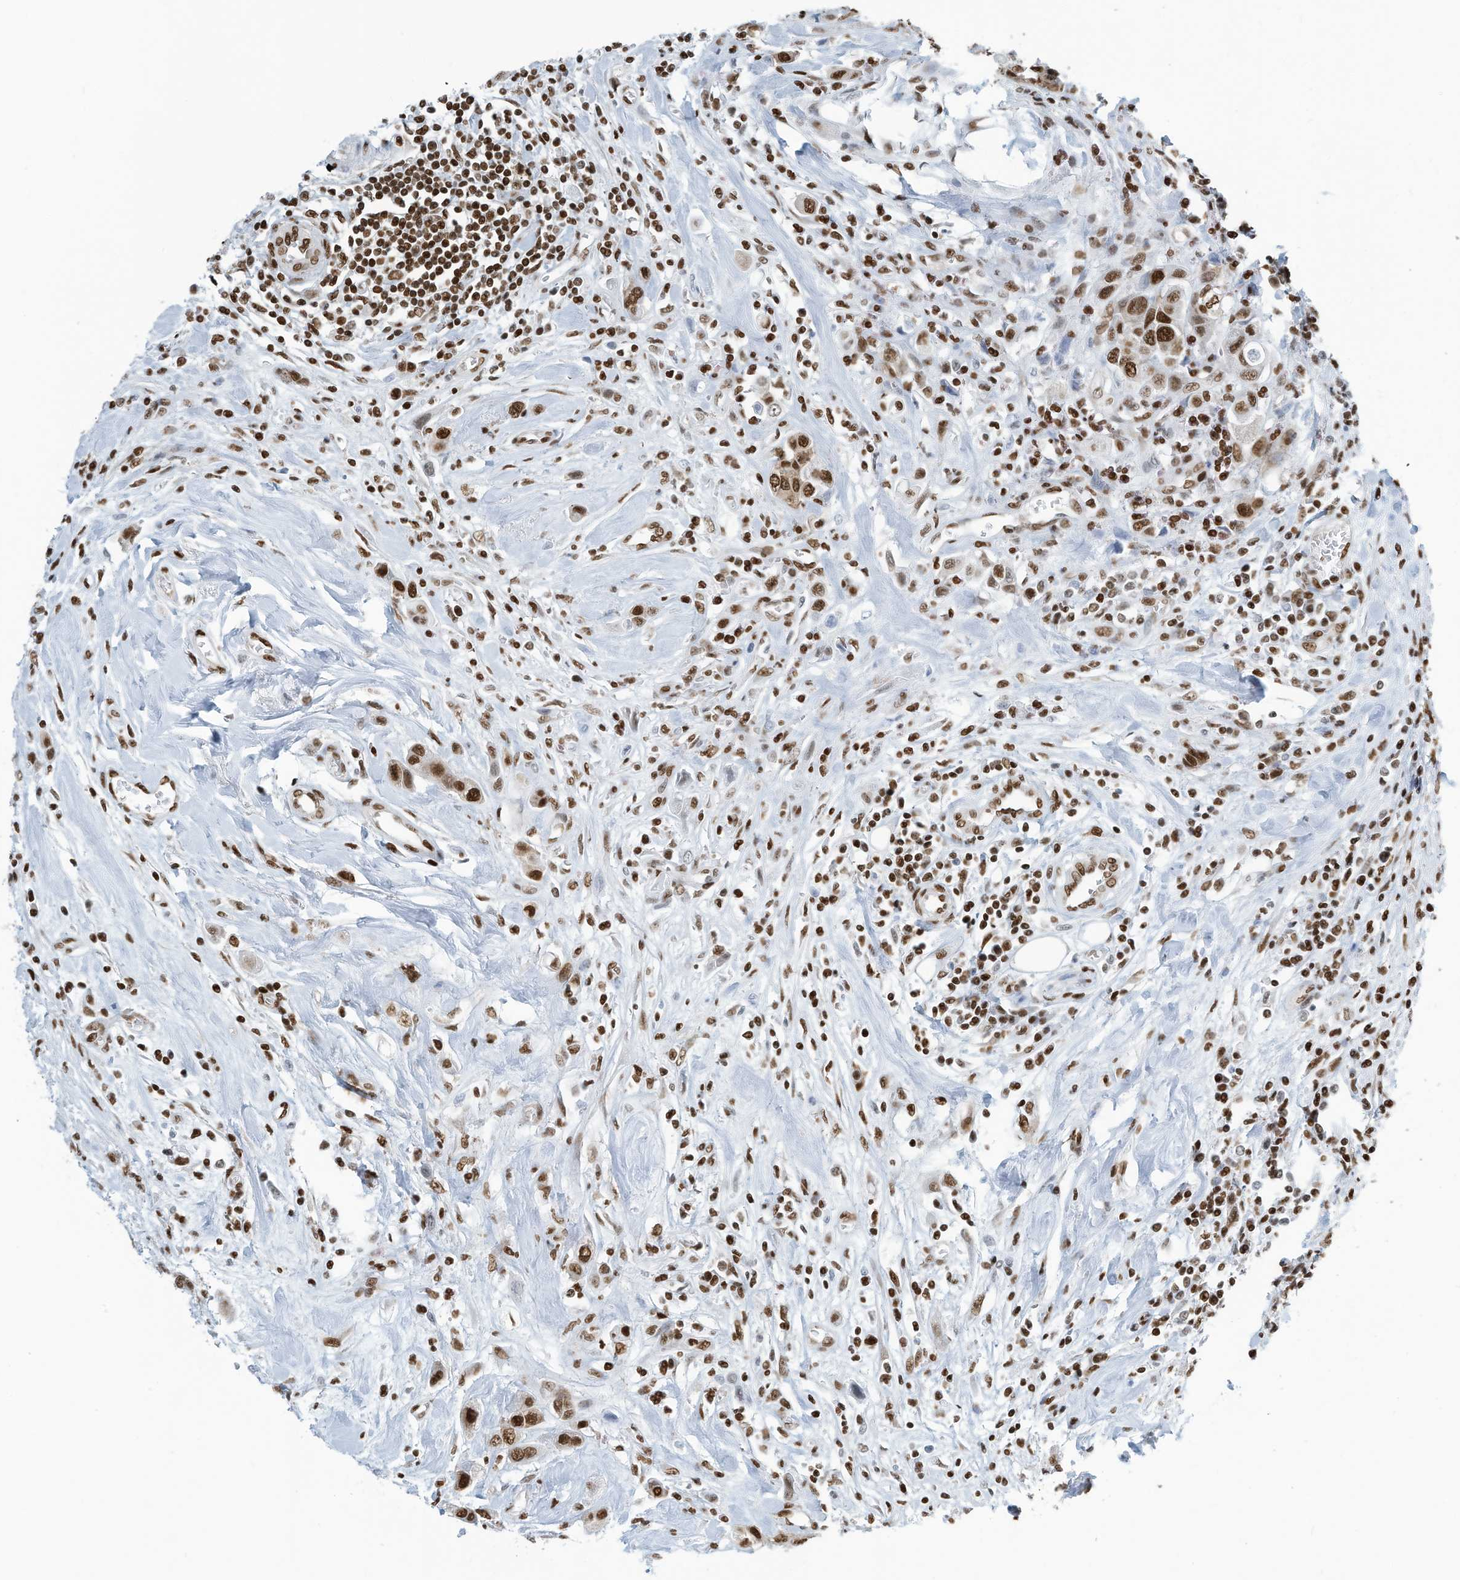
{"staining": {"intensity": "moderate", "quantity": ">75%", "location": "nuclear"}, "tissue": "urothelial cancer", "cell_type": "Tumor cells", "image_type": "cancer", "snomed": [{"axis": "morphology", "description": "Urothelial carcinoma, High grade"}, {"axis": "topography", "description": "Urinary bladder"}], "caption": "DAB (3,3'-diaminobenzidine) immunohistochemical staining of human urothelial cancer exhibits moderate nuclear protein staining in approximately >75% of tumor cells.", "gene": "SARNP", "patient": {"sex": "male", "age": 50}}